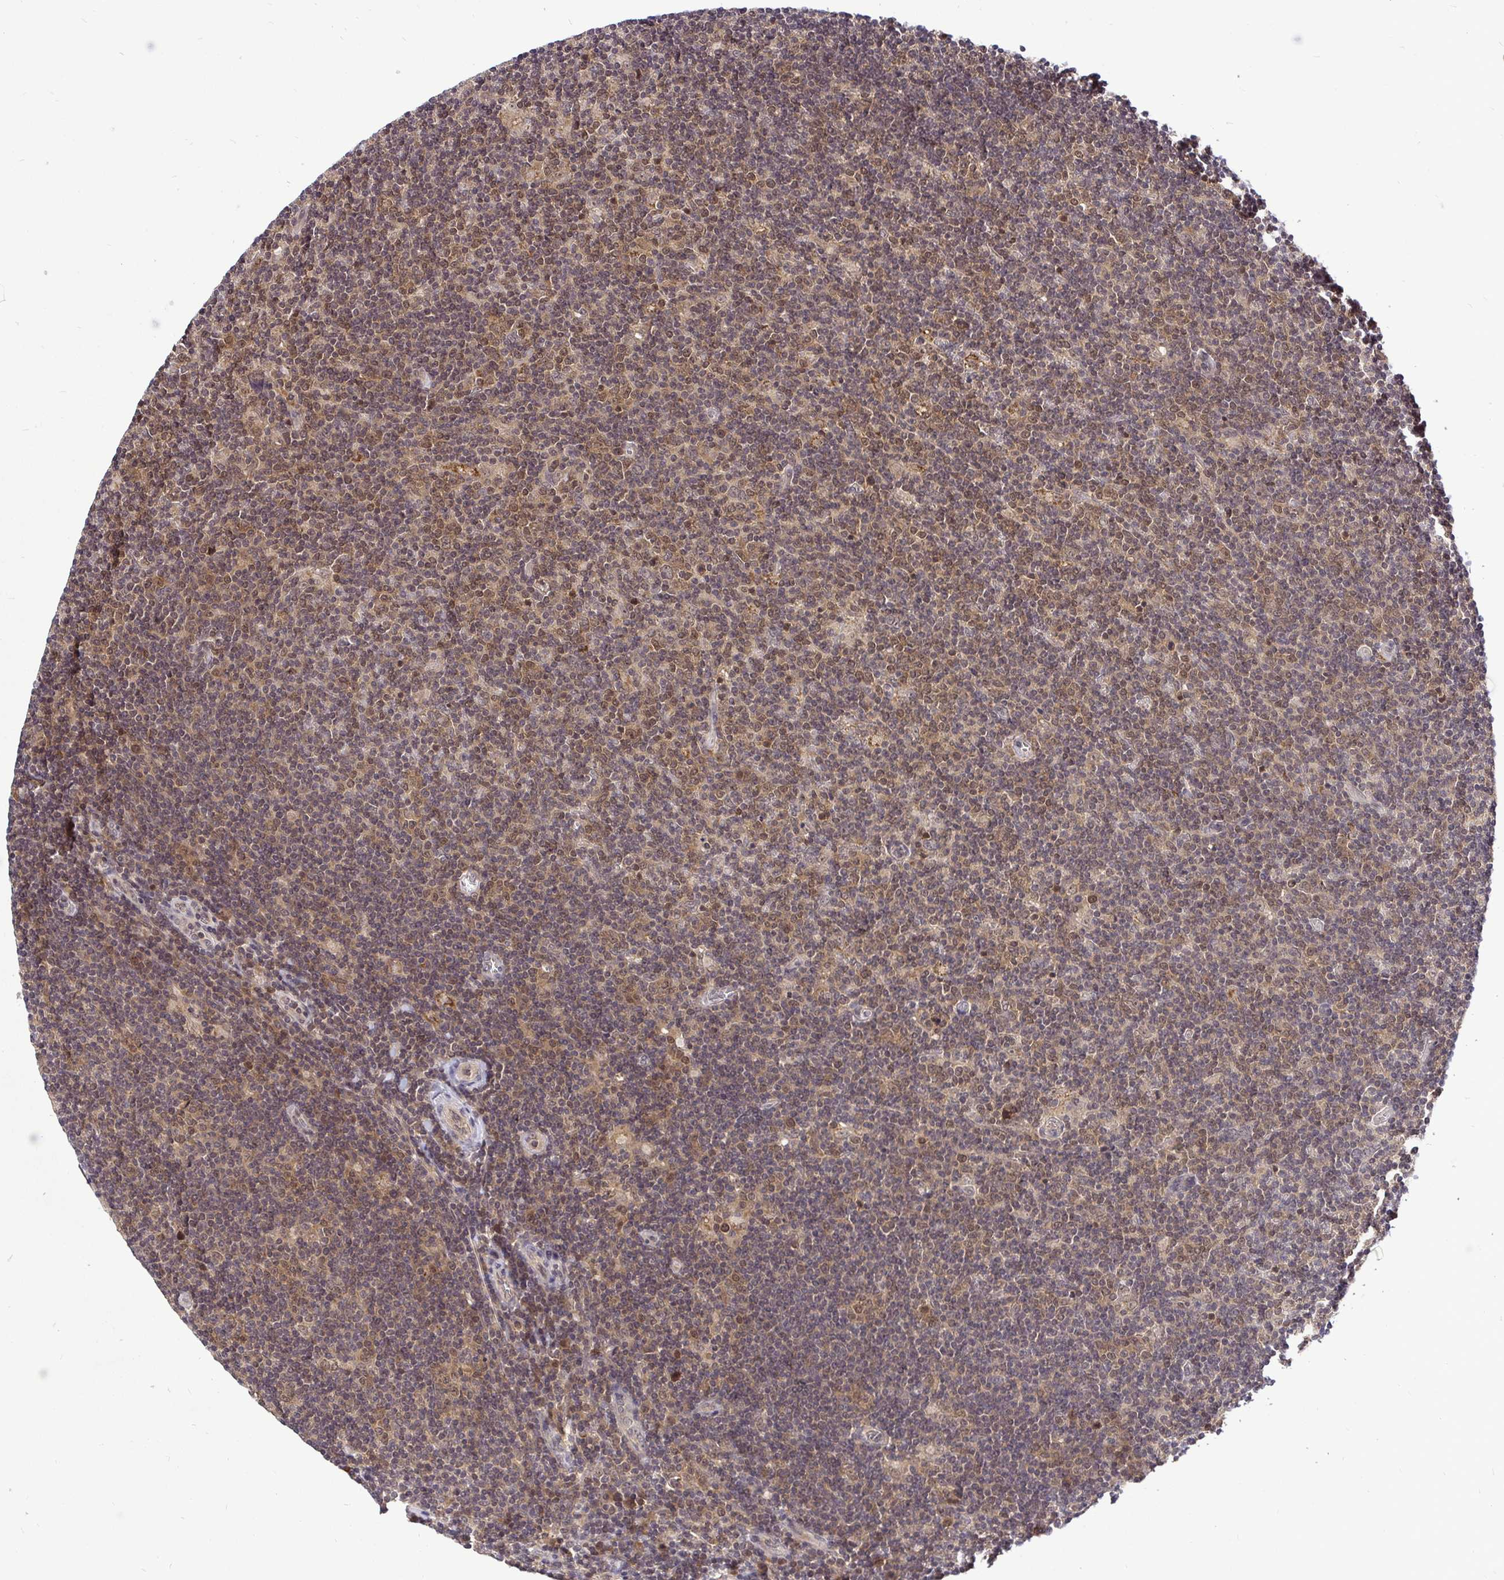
{"staining": {"intensity": "negative", "quantity": "none", "location": "none"}, "tissue": "lymphoma", "cell_type": "Tumor cells", "image_type": "cancer", "snomed": [{"axis": "morphology", "description": "Hodgkin's disease, NOS"}, {"axis": "topography", "description": "Lymph node"}], "caption": "Immunohistochemistry image of human lymphoma stained for a protein (brown), which displays no staining in tumor cells.", "gene": "UBE2M", "patient": {"sex": "male", "age": 40}}